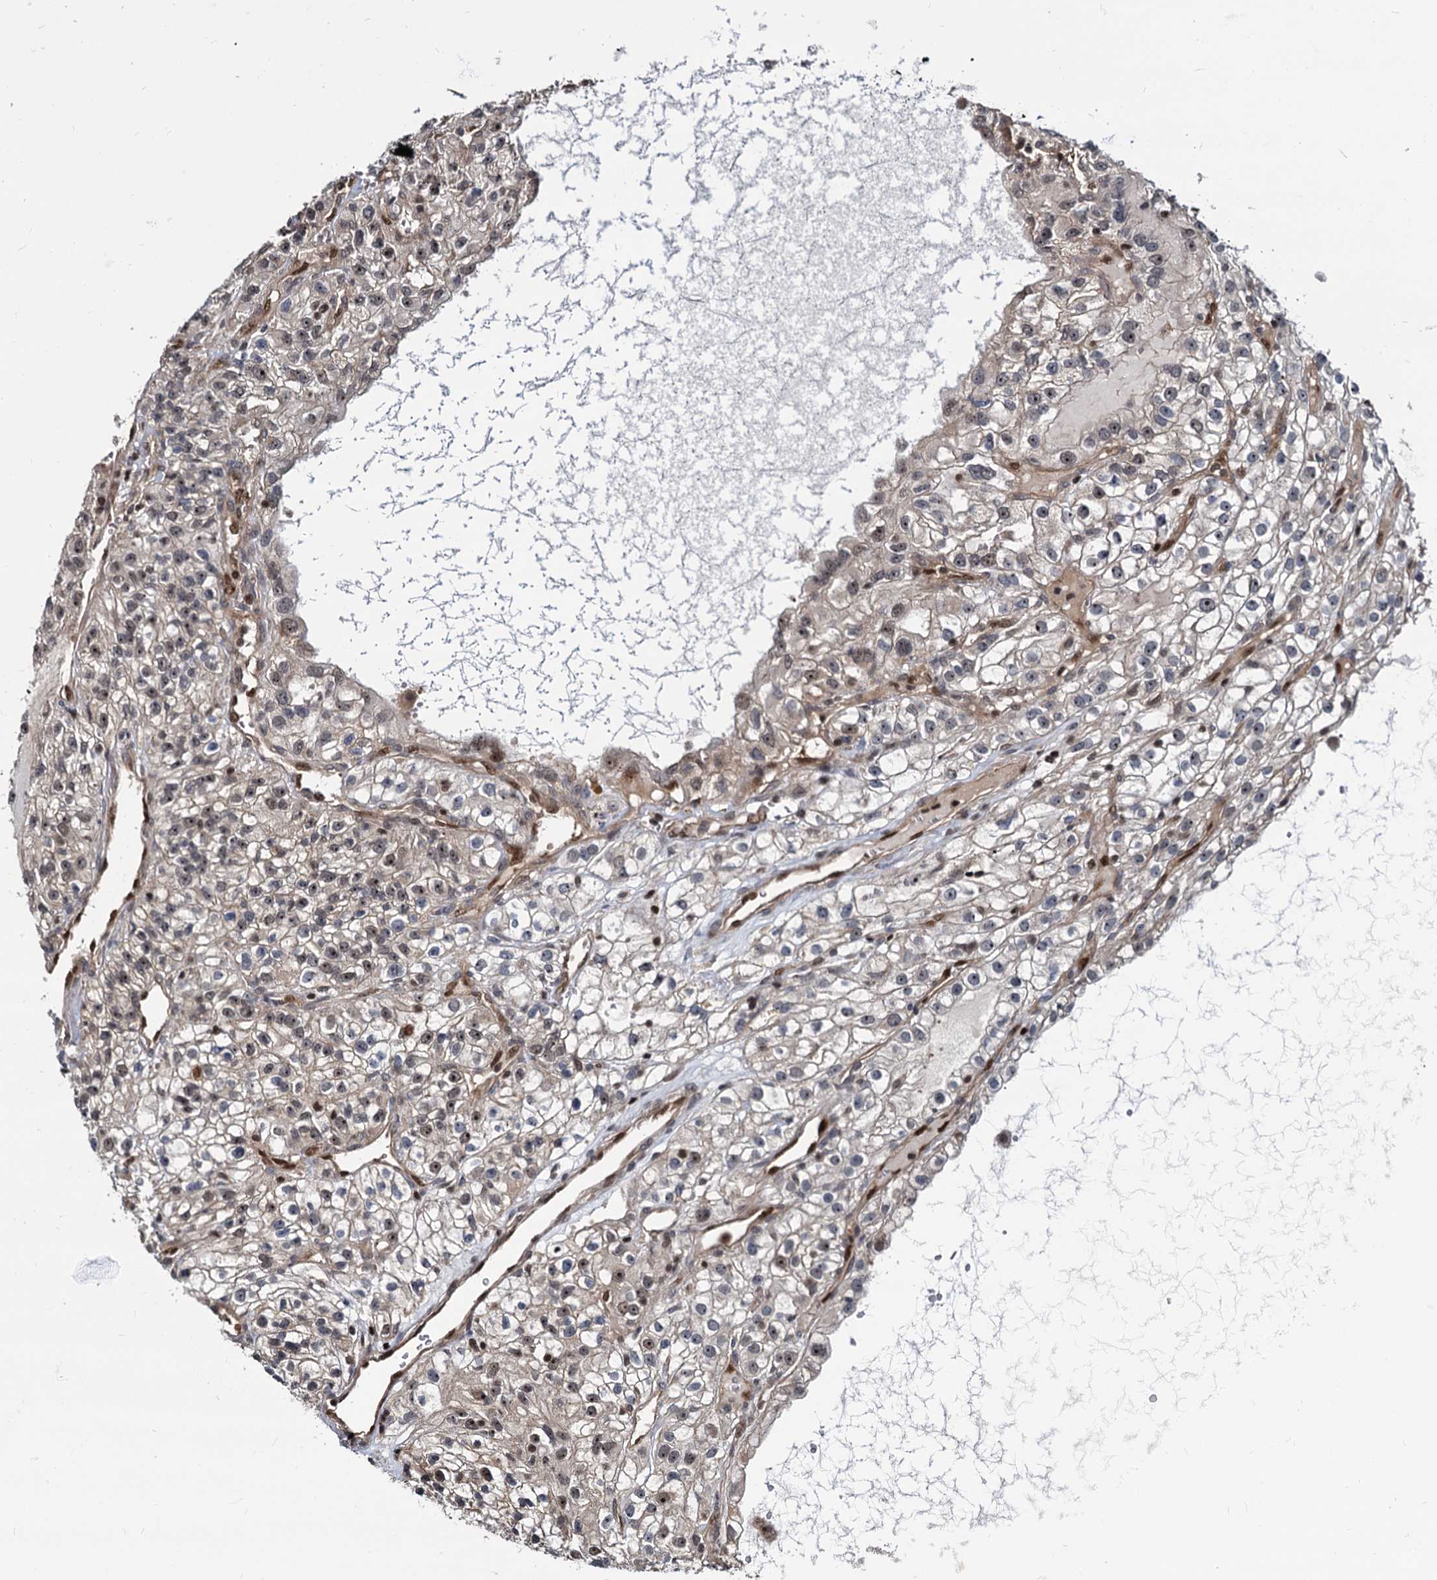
{"staining": {"intensity": "weak", "quantity": ">75%", "location": "nuclear"}, "tissue": "renal cancer", "cell_type": "Tumor cells", "image_type": "cancer", "snomed": [{"axis": "morphology", "description": "Adenocarcinoma, NOS"}, {"axis": "topography", "description": "Kidney"}], "caption": "The immunohistochemical stain labels weak nuclear expression in tumor cells of adenocarcinoma (renal) tissue.", "gene": "UBLCP1", "patient": {"sex": "female", "age": 57}}